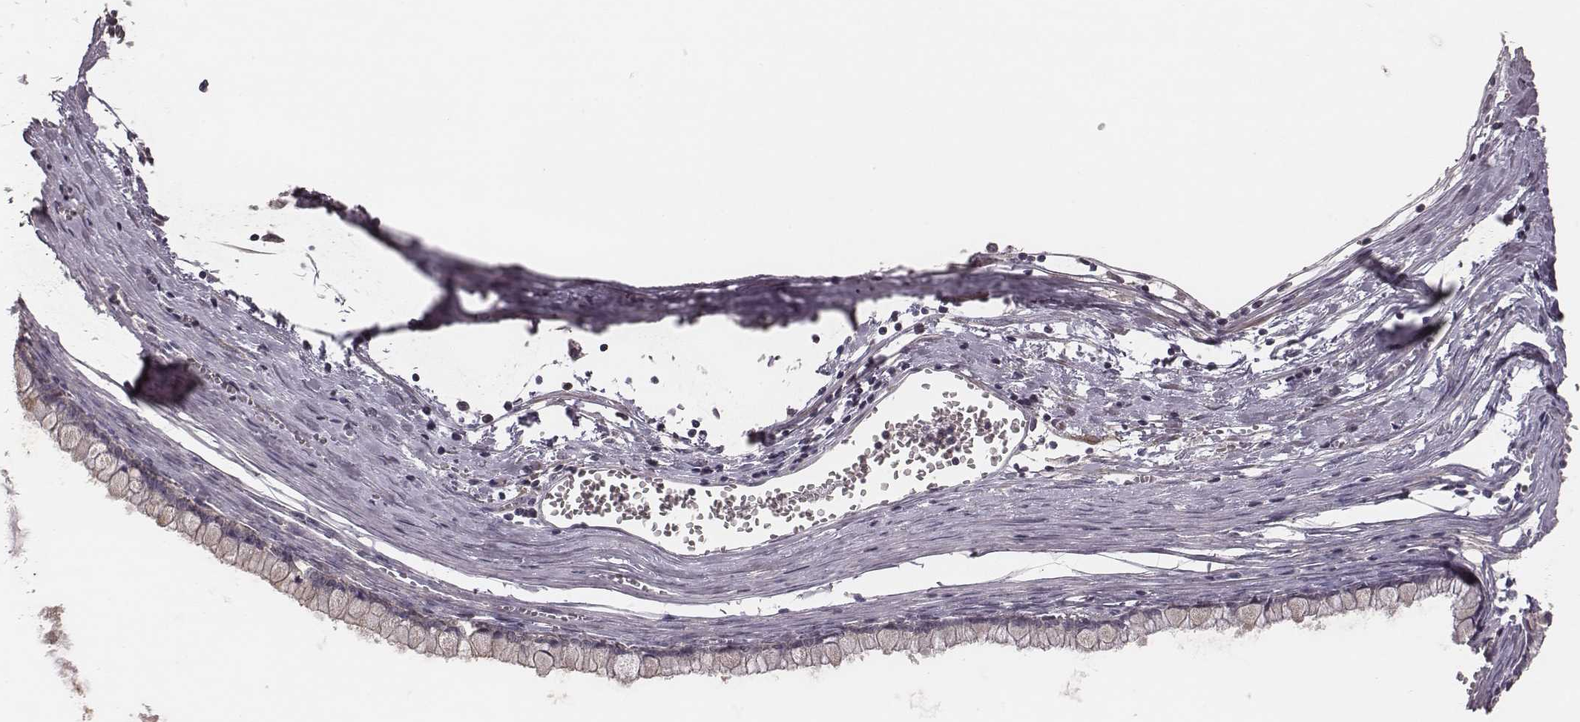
{"staining": {"intensity": "weak", "quantity": "<25%", "location": "cytoplasmic/membranous"}, "tissue": "ovarian cancer", "cell_type": "Tumor cells", "image_type": "cancer", "snomed": [{"axis": "morphology", "description": "Cystadenocarcinoma, mucinous, NOS"}, {"axis": "topography", "description": "Ovary"}], "caption": "This is a photomicrograph of immunohistochemistry staining of ovarian cancer, which shows no positivity in tumor cells.", "gene": "P2RX5", "patient": {"sex": "female", "age": 67}}